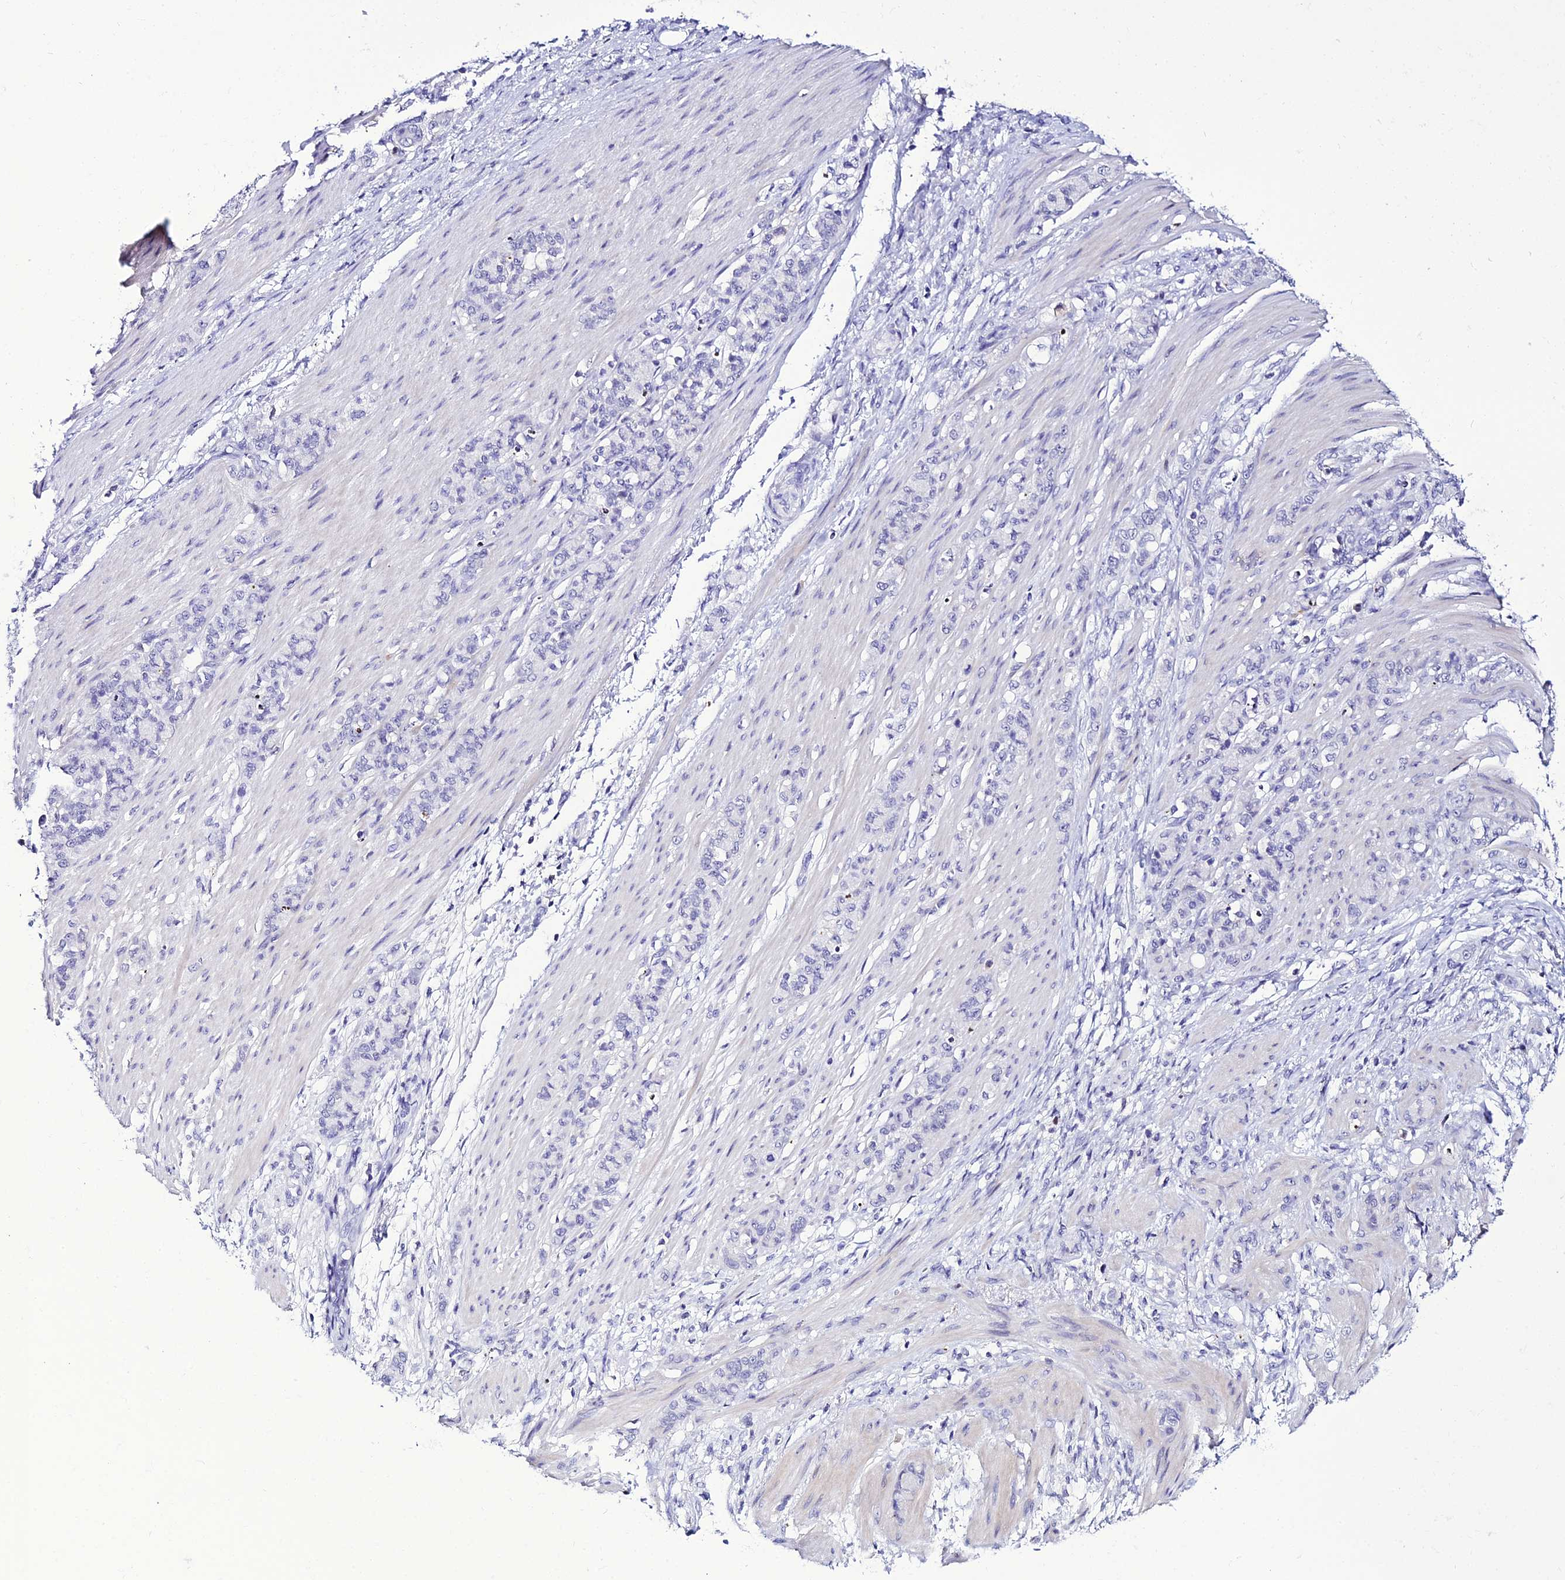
{"staining": {"intensity": "negative", "quantity": "none", "location": "none"}, "tissue": "stomach cancer", "cell_type": "Tumor cells", "image_type": "cancer", "snomed": [{"axis": "morphology", "description": "Adenocarcinoma, NOS"}, {"axis": "topography", "description": "Stomach"}], "caption": "Image shows no significant protein positivity in tumor cells of stomach adenocarcinoma.", "gene": "DEFB132", "patient": {"sex": "female", "age": 79}}